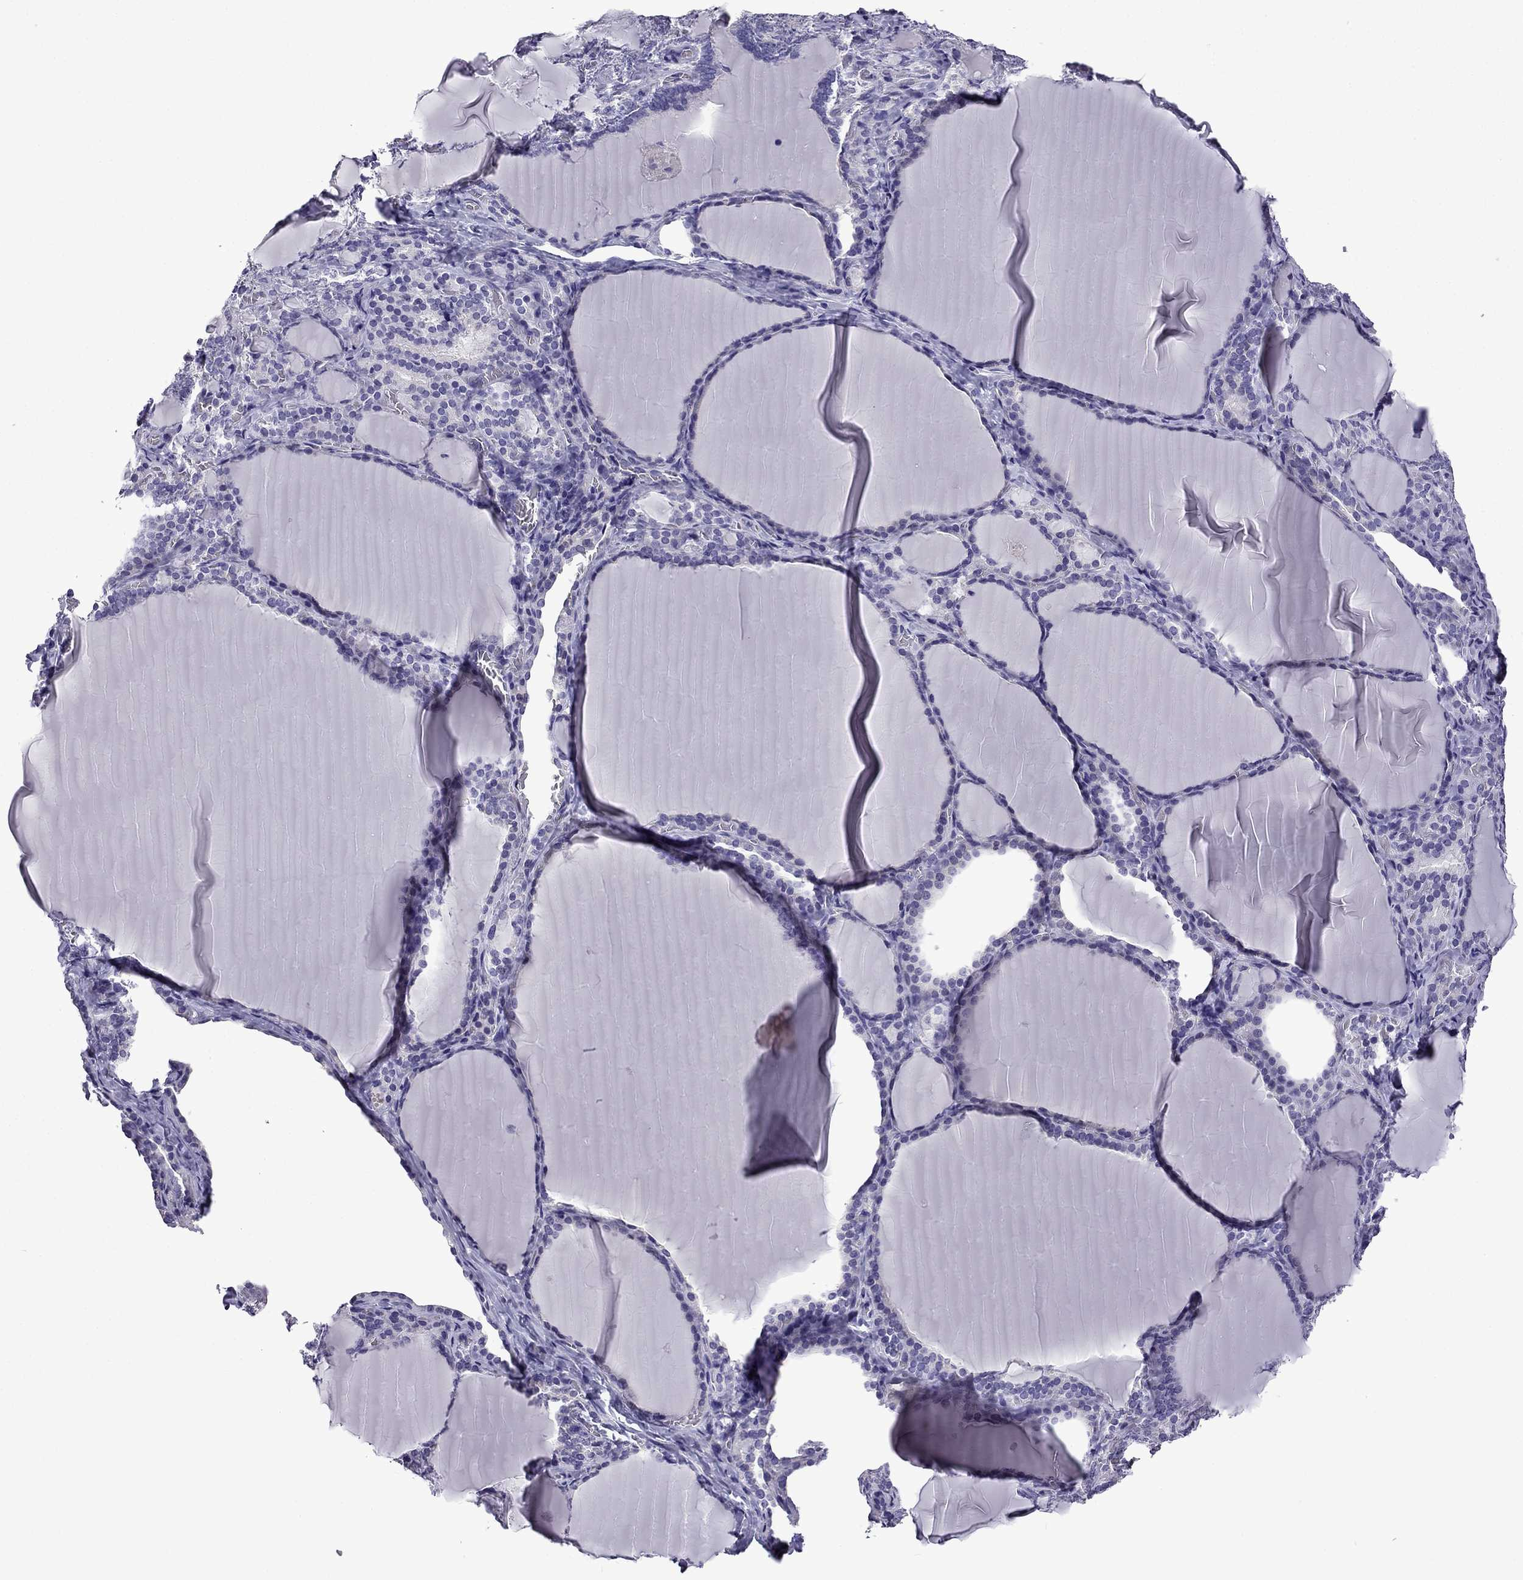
{"staining": {"intensity": "negative", "quantity": "none", "location": "none"}, "tissue": "thyroid gland", "cell_type": "Glandular cells", "image_type": "normal", "snomed": [{"axis": "morphology", "description": "Normal tissue, NOS"}, {"axis": "morphology", "description": "Hyperplasia, NOS"}, {"axis": "topography", "description": "Thyroid gland"}], "caption": "The photomicrograph reveals no staining of glandular cells in unremarkable thyroid gland. (Brightfield microscopy of DAB immunohistochemistry (IHC) at high magnification).", "gene": "TTN", "patient": {"sex": "female", "age": 27}}